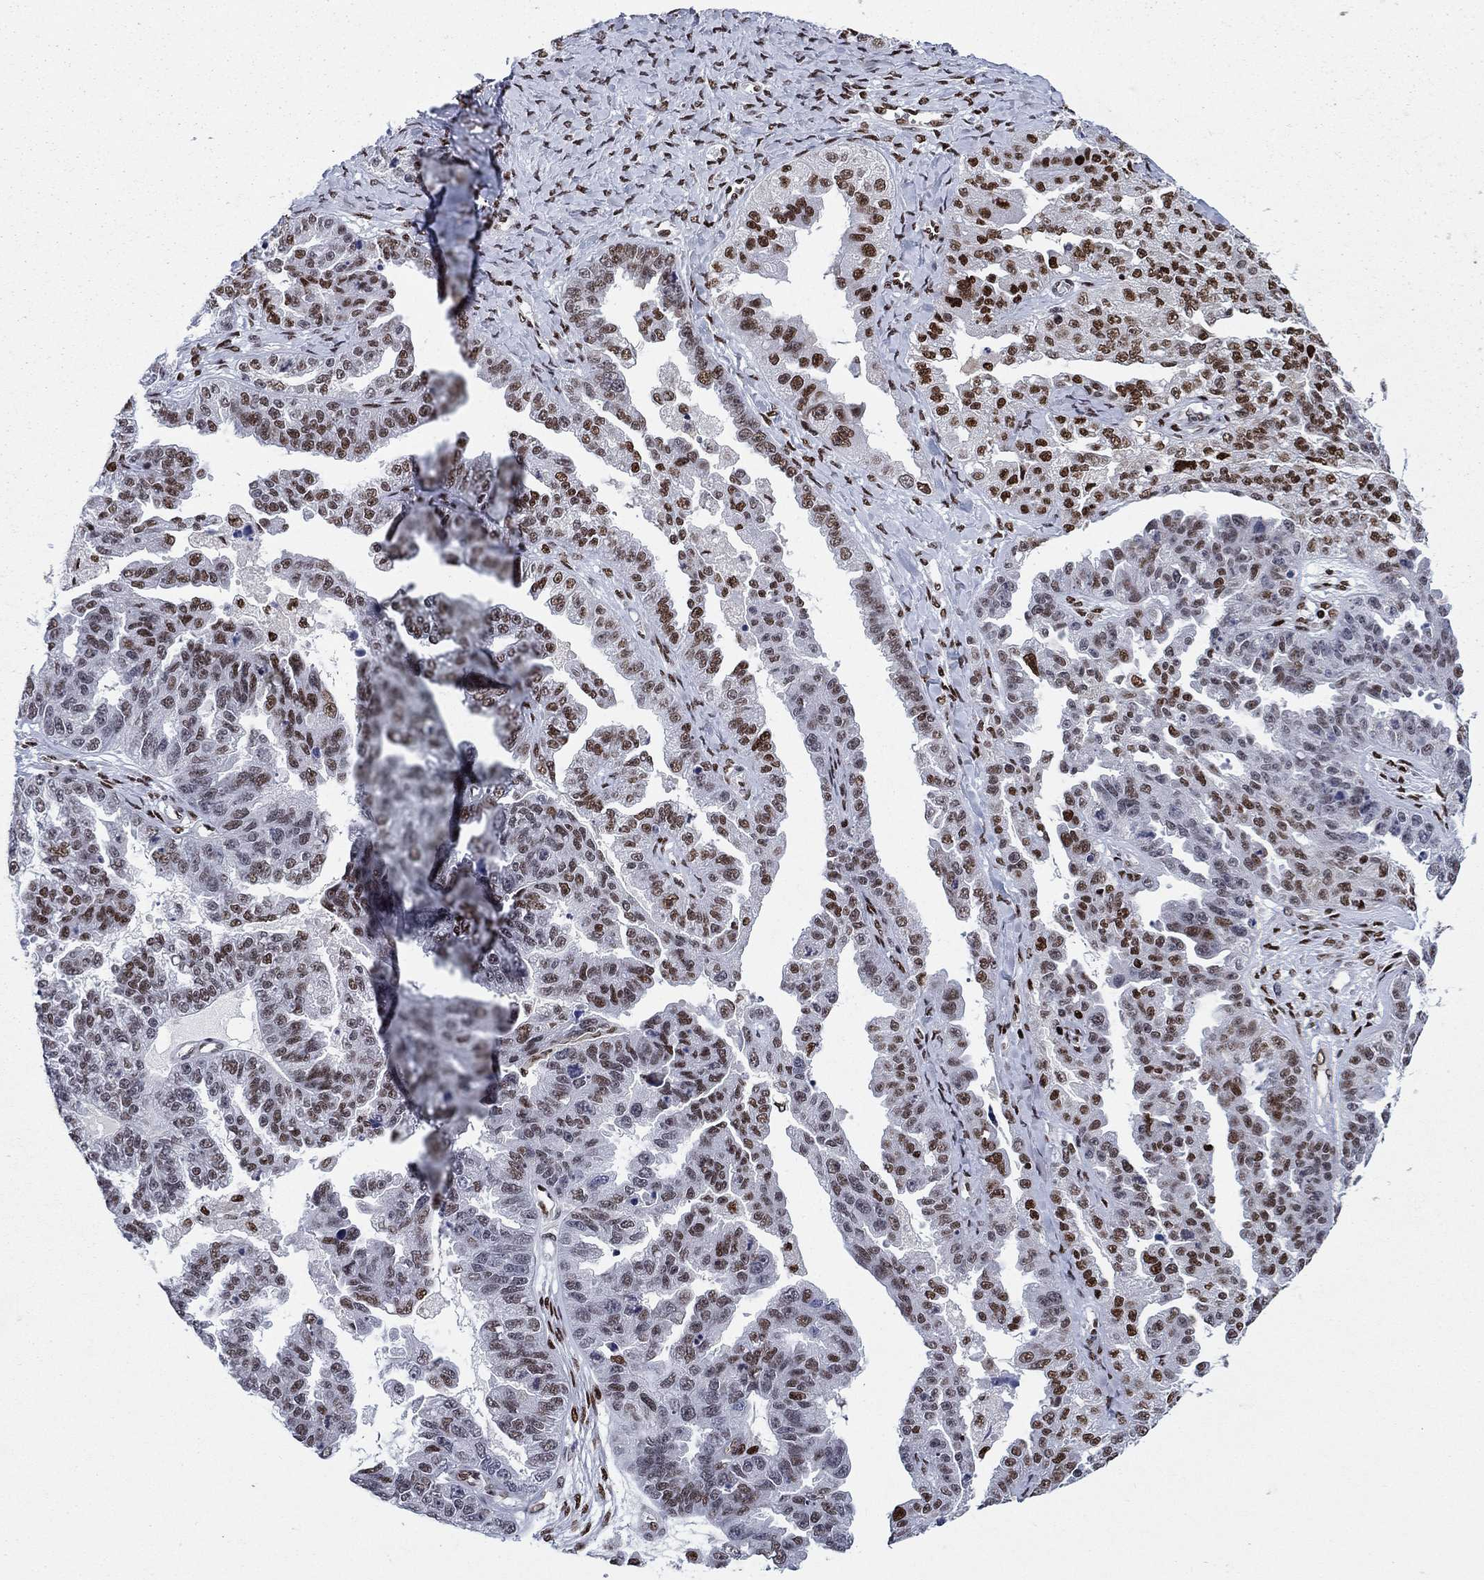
{"staining": {"intensity": "strong", "quantity": "25%-75%", "location": "nuclear"}, "tissue": "ovarian cancer", "cell_type": "Tumor cells", "image_type": "cancer", "snomed": [{"axis": "morphology", "description": "Cystadenocarcinoma, serous, NOS"}, {"axis": "topography", "description": "Ovary"}], "caption": "A brown stain shows strong nuclear expression of a protein in human ovarian serous cystadenocarcinoma tumor cells. (DAB IHC, brown staining for protein, blue staining for nuclei).", "gene": "RPRD1B", "patient": {"sex": "female", "age": 58}}